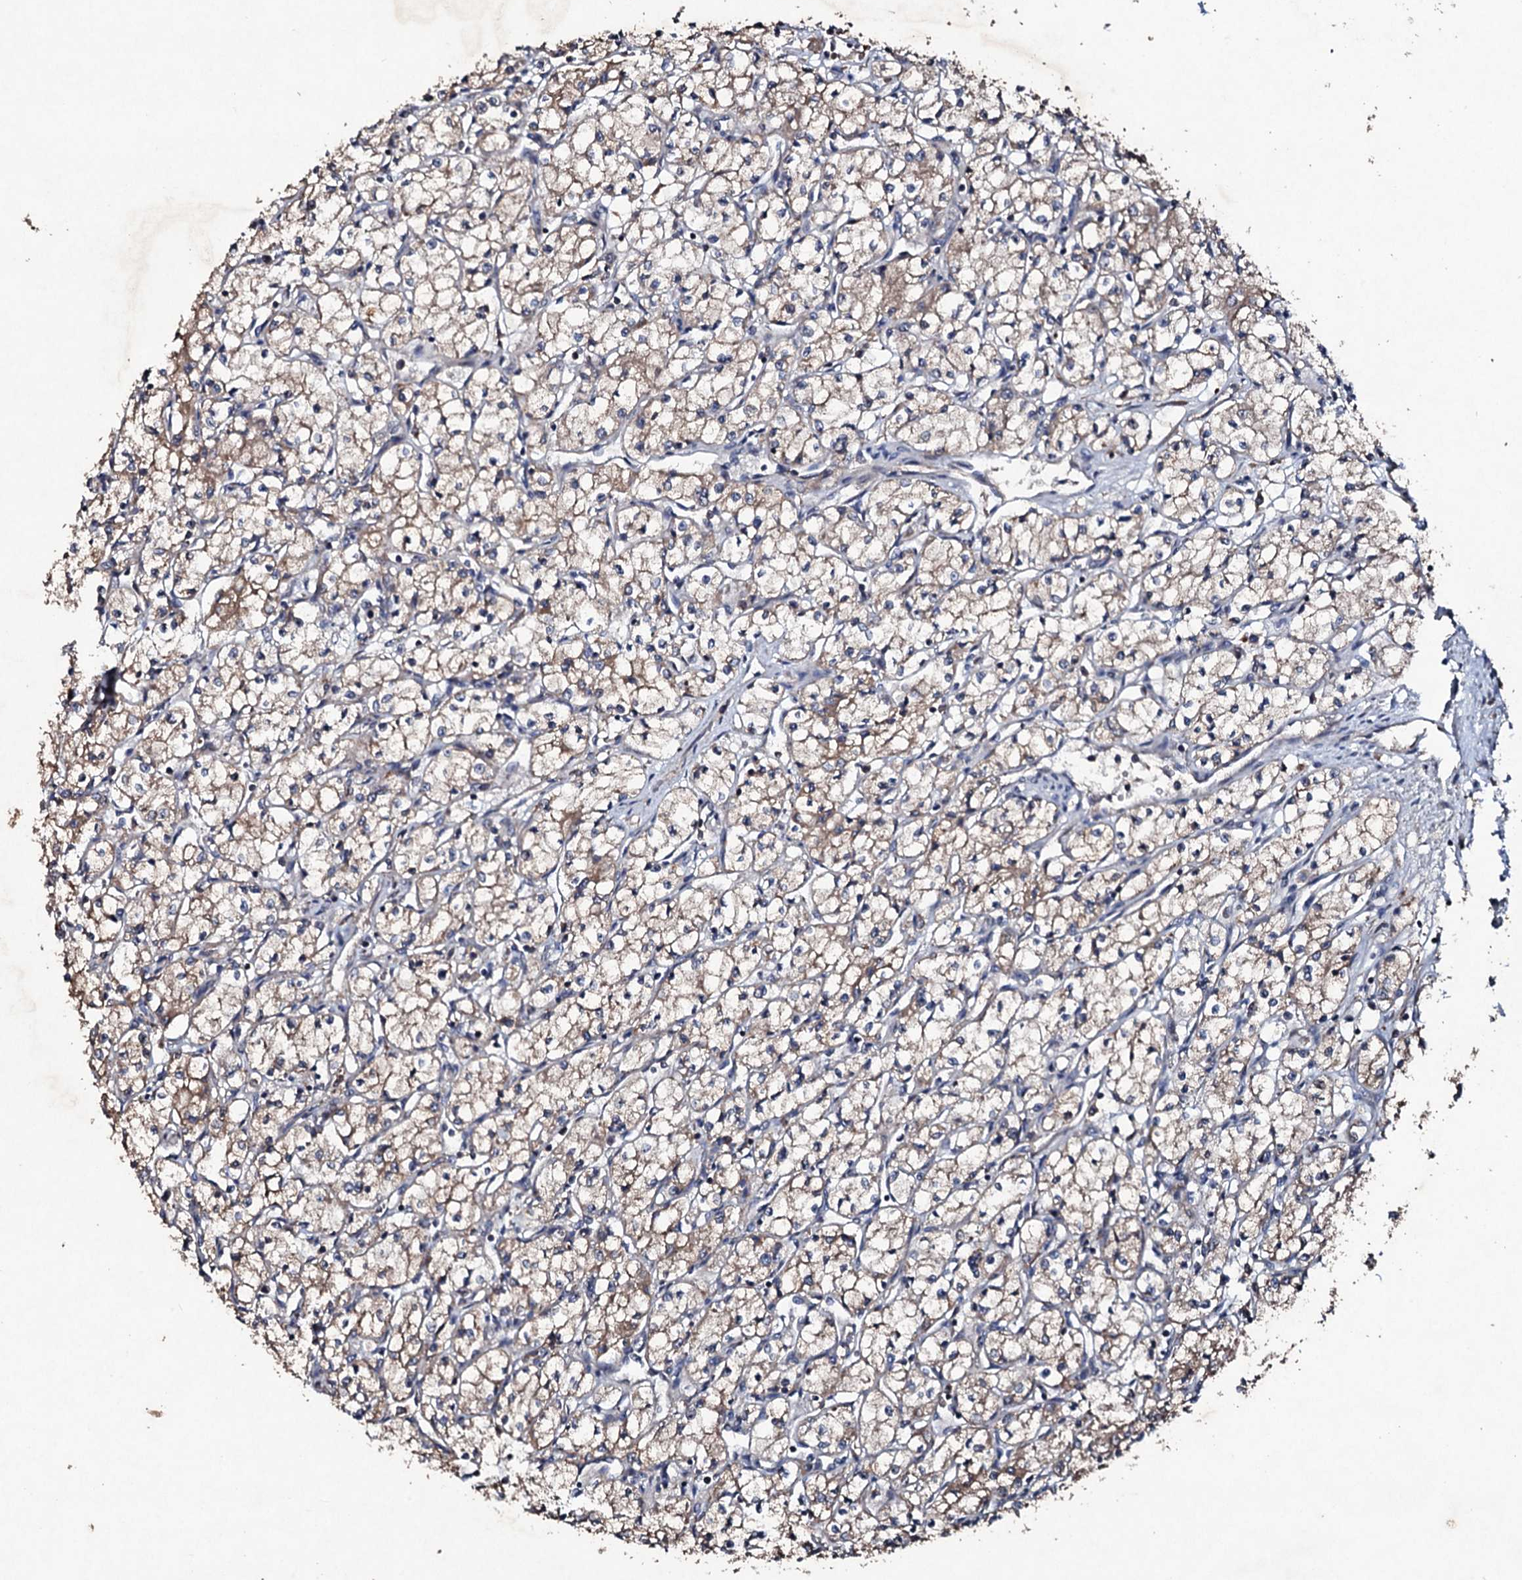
{"staining": {"intensity": "weak", "quantity": "25%-75%", "location": "cytoplasmic/membranous"}, "tissue": "renal cancer", "cell_type": "Tumor cells", "image_type": "cancer", "snomed": [{"axis": "morphology", "description": "Adenocarcinoma, NOS"}, {"axis": "topography", "description": "Kidney"}], "caption": "Human renal cancer stained with a brown dye displays weak cytoplasmic/membranous positive expression in about 25%-75% of tumor cells.", "gene": "KERA", "patient": {"sex": "male", "age": 59}}